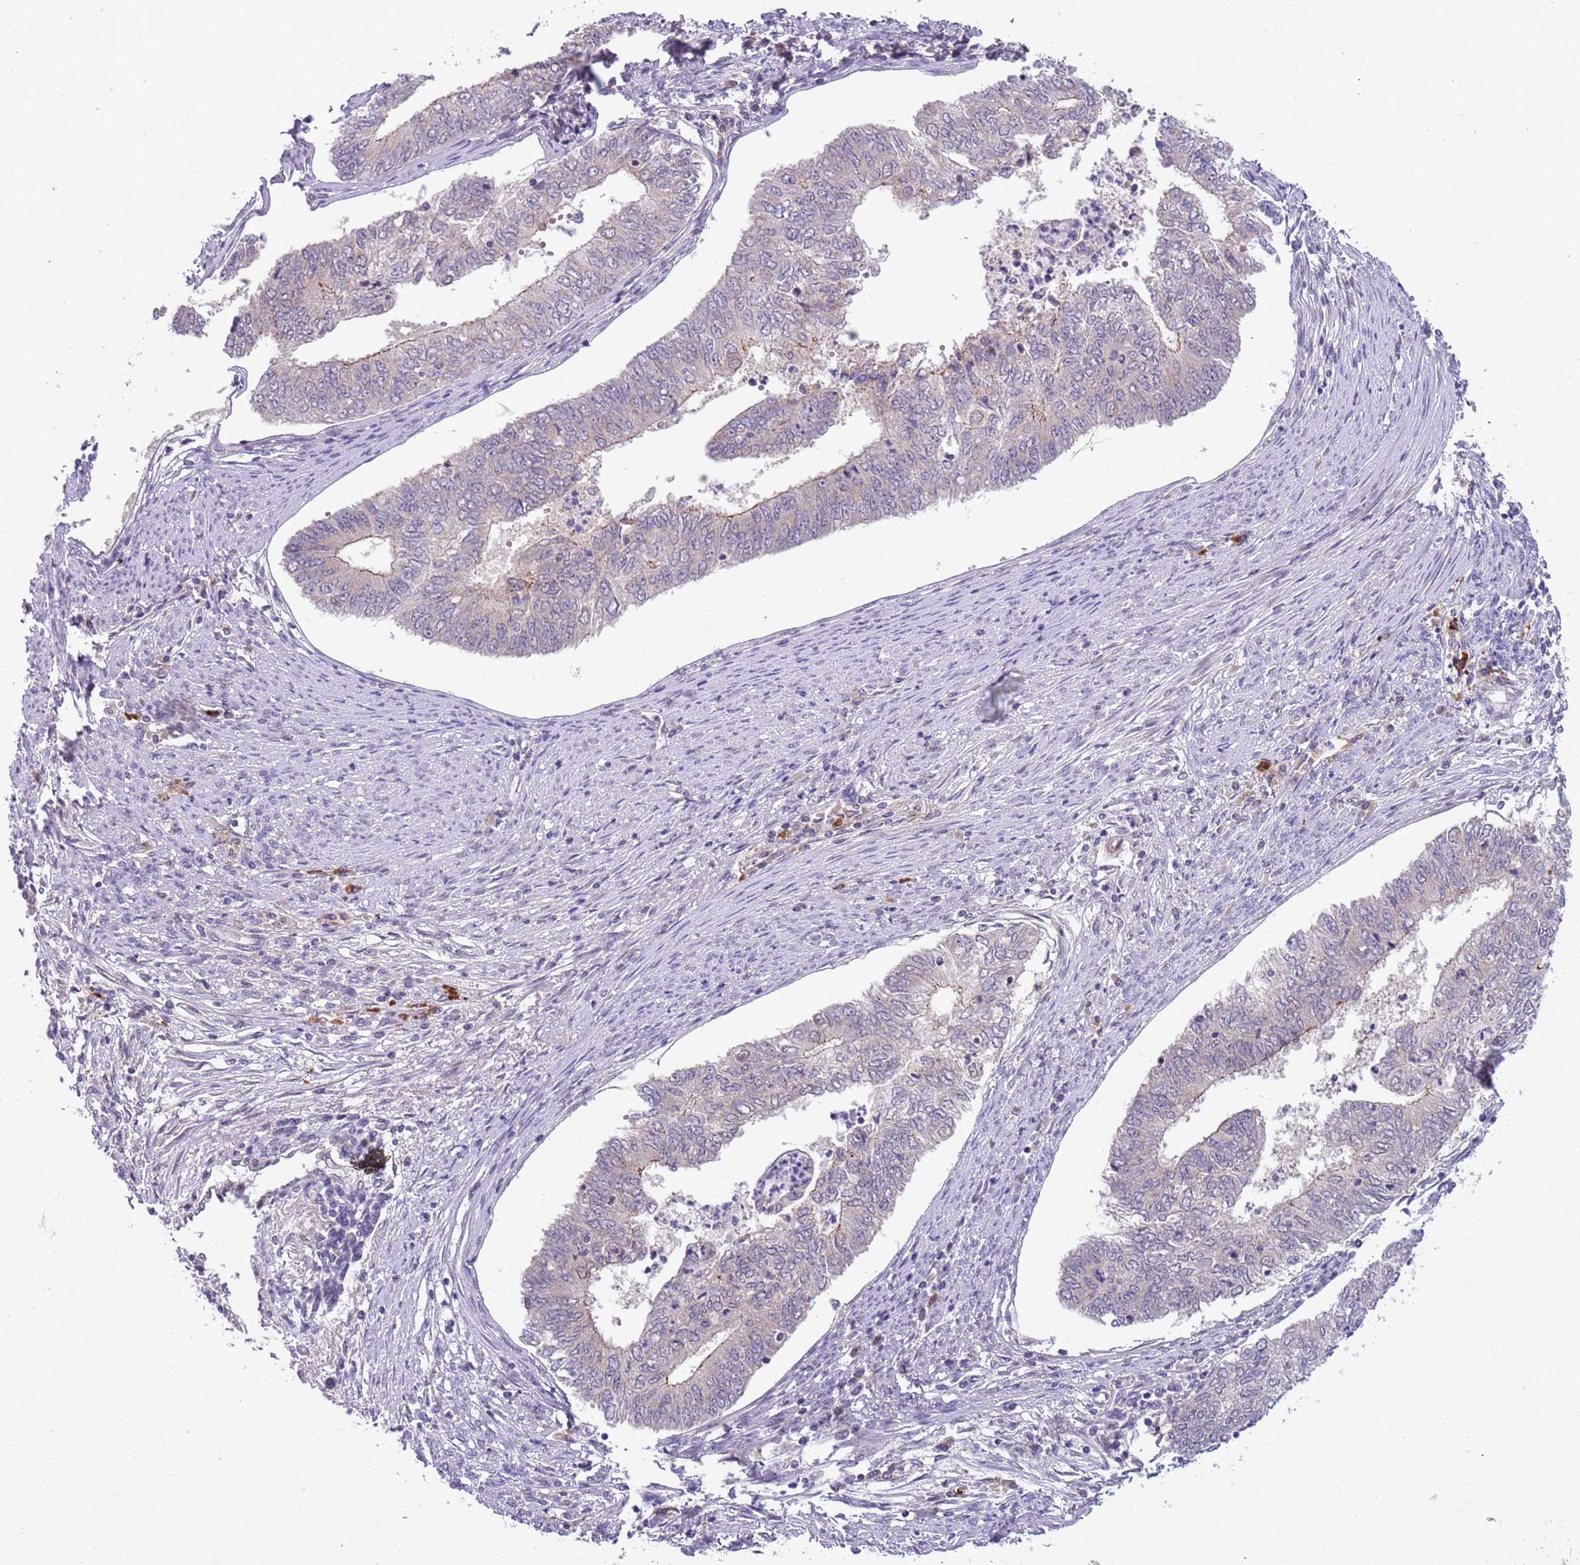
{"staining": {"intensity": "negative", "quantity": "none", "location": "none"}, "tissue": "endometrial cancer", "cell_type": "Tumor cells", "image_type": "cancer", "snomed": [{"axis": "morphology", "description": "Adenocarcinoma, NOS"}, {"axis": "topography", "description": "Endometrium"}], "caption": "Protein analysis of adenocarcinoma (endometrial) shows no significant staining in tumor cells. The staining is performed using DAB (3,3'-diaminobenzidine) brown chromogen with nuclei counter-stained in using hematoxylin.", "gene": "TM2D1", "patient": {"sex": "female", "age": 68}}